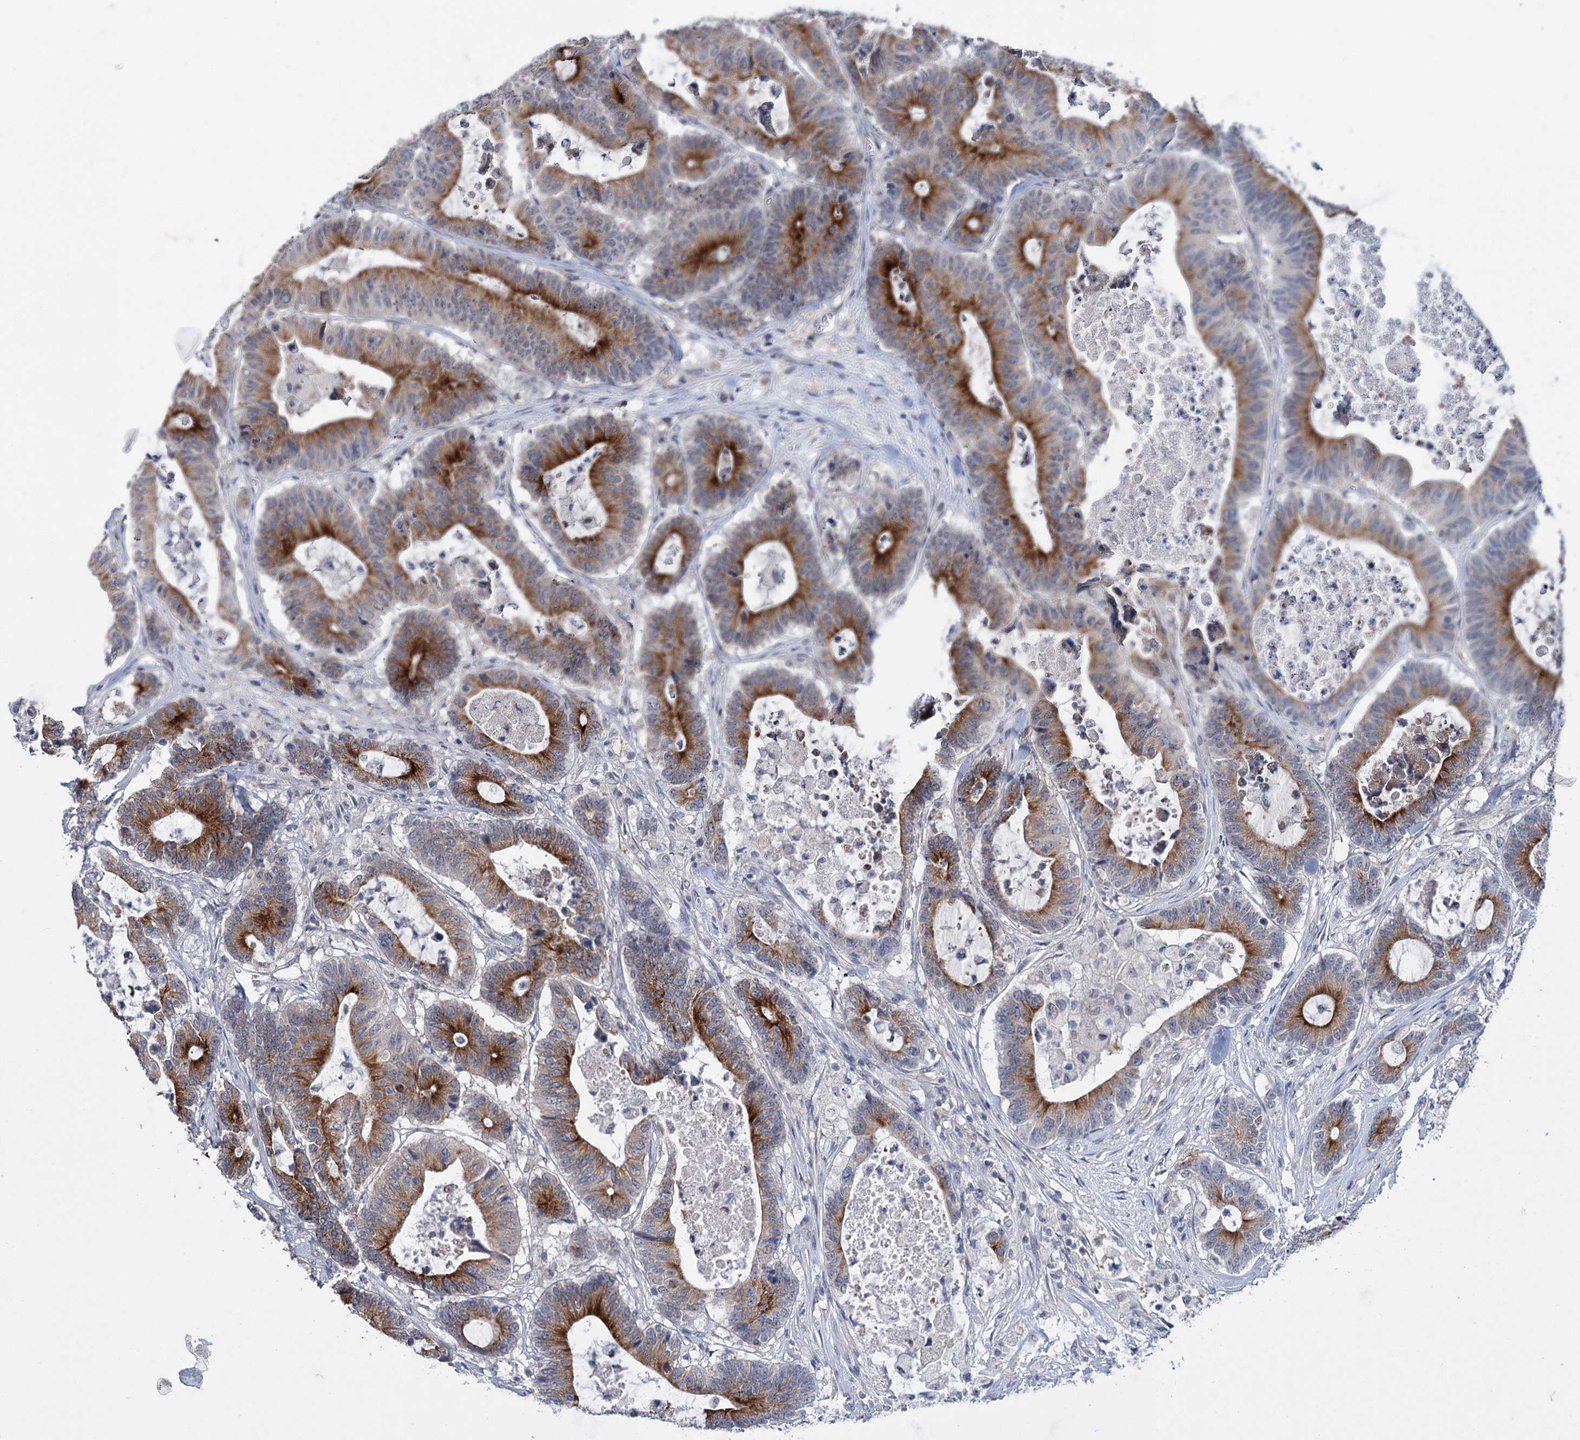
{"staining": {"intensity": "strong", "quantity": ">75%", "location": "cytoplasmic/membranous"}, "tissue": "colorectal cancer", "cell_type": "Tumor cells", "image_type": "cancer", "snomed": [{"axis": "morphology", "description": "Adenocarcinoma, NOS"}, {"axis": "topography", "description": "Colon"}], "caption": "The histopathology image shows a brown stain indicating the presence of a protein in the cytoplasmic/membranous of tumor cells in adenocarcinoma (colorectal).", "gene": "MID1IP1", "patient": {"sex": "female", "age": 84}}